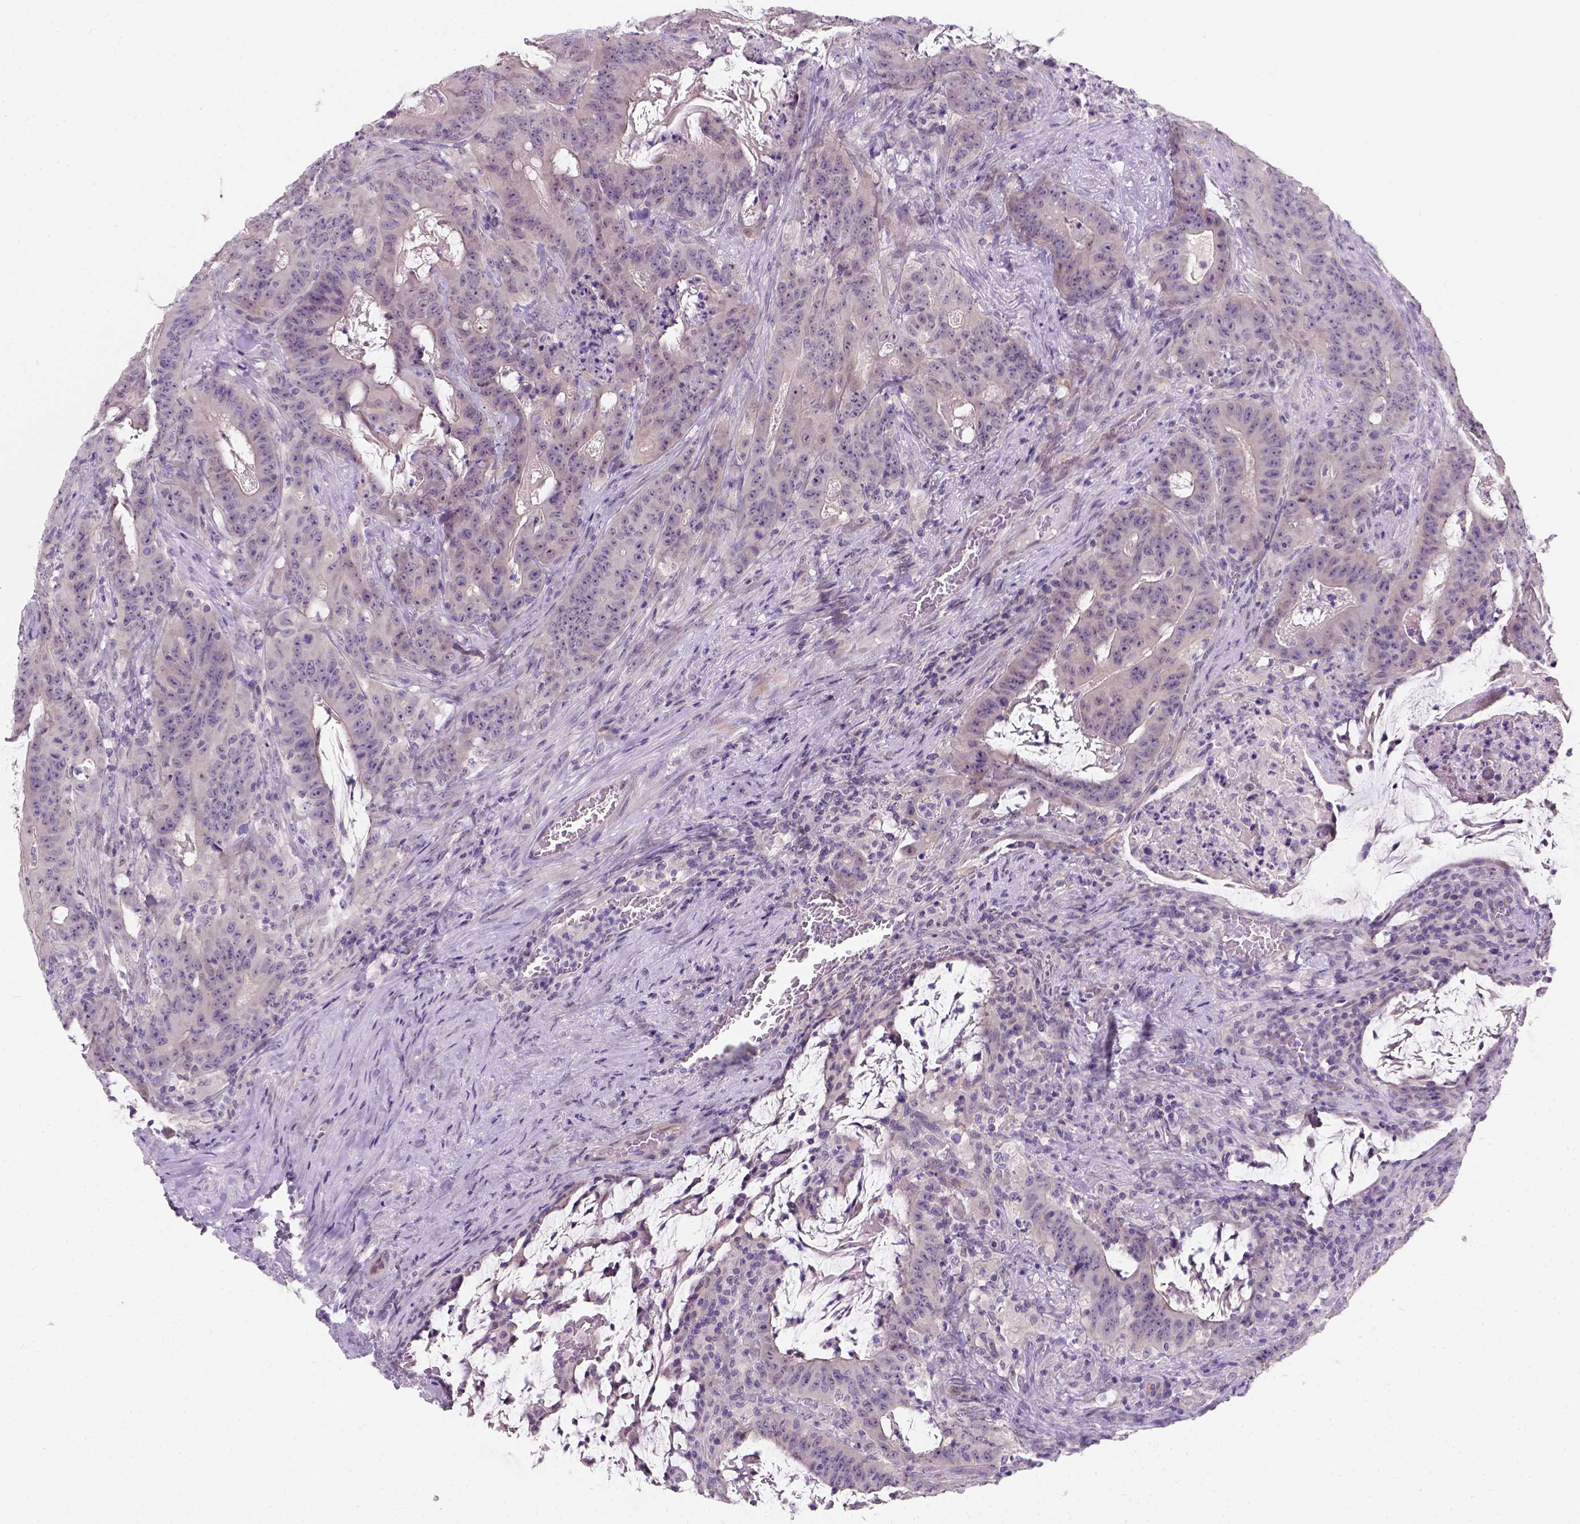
{"staining": {"intensity": "negative", "quantity": "none", "location": "none"}, "tissue": "colorectal cancer", "cell_type": "Tumor cells", "image_type": "cancer", "snomed": [{"axis": "morphology", "description": "Adenocarcinoma, NOS"}, {"axis": "topography", "description": "Colon"}], "caption": "Tumor cells are negative for brown protein staining in colorectal cancer. The staining was performed using DAB (3,3'-diaminobenzidine) to visualize the protein expression in brown, while the nuclei were stained in blue with hematoxylin (Magnification: 20x).", "gene": "C20orf144", "patient": {"sex": "male", "age": 33}}